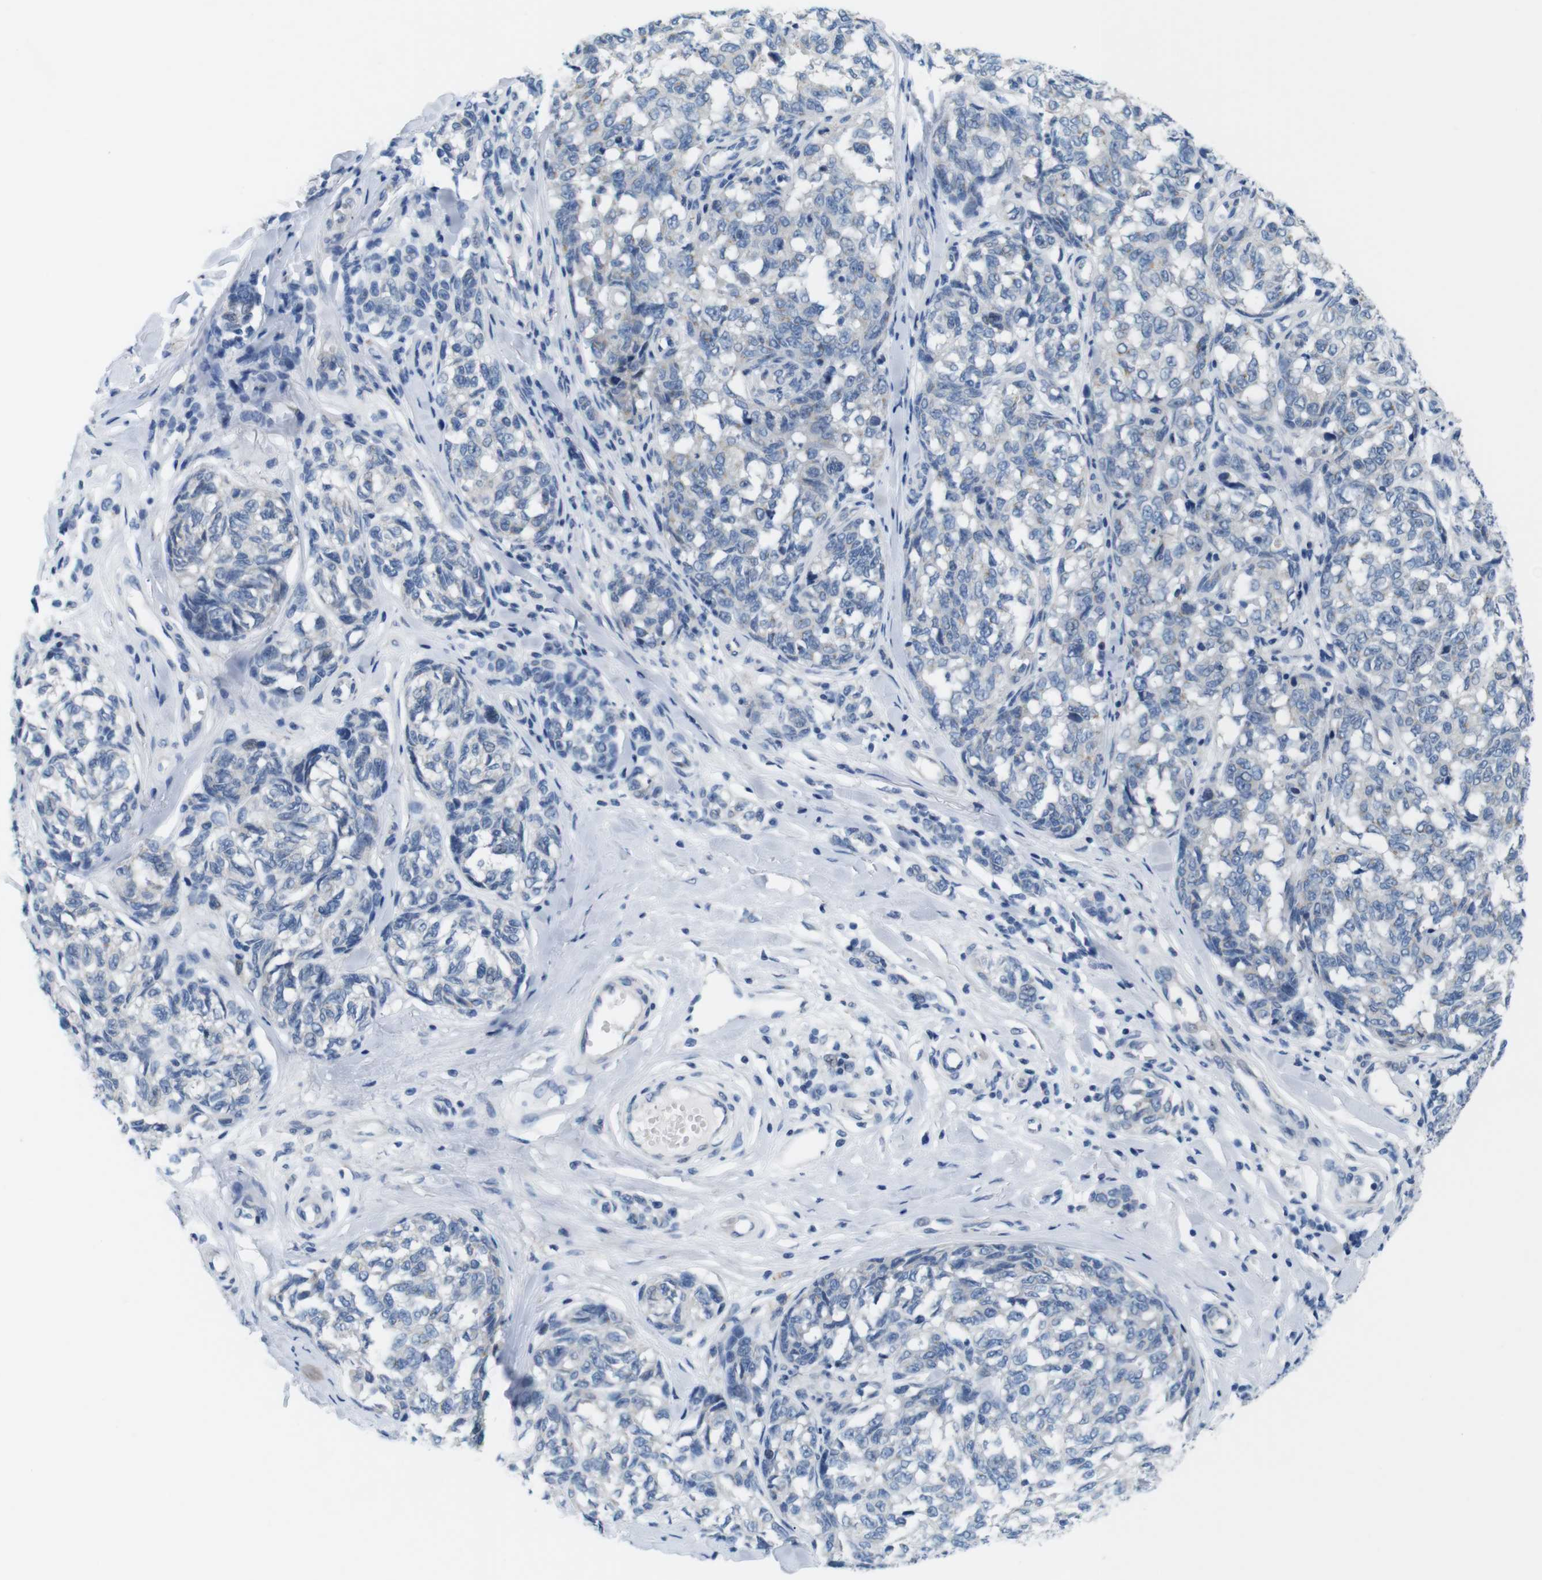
{"staining": {"intensity": "negative", "quantity": "none", "location": "none"}, "tissue": "melanoma", "cell_type": "Tumor cells", "image_type": "cancer", "snomed": [{"axis": "morphology", "description": "Malignant melanoma, NOS"}, {"axis": "topography", "description": "Skin"}], "caption": "An immunohistochemistry (IHC) photomicrograph of malignant melanoma is shown. There is no staining in tumor cells of malignant melanoma.", "gene": "GOLGA2", "patient": {"sex": "female", "age": 64}}